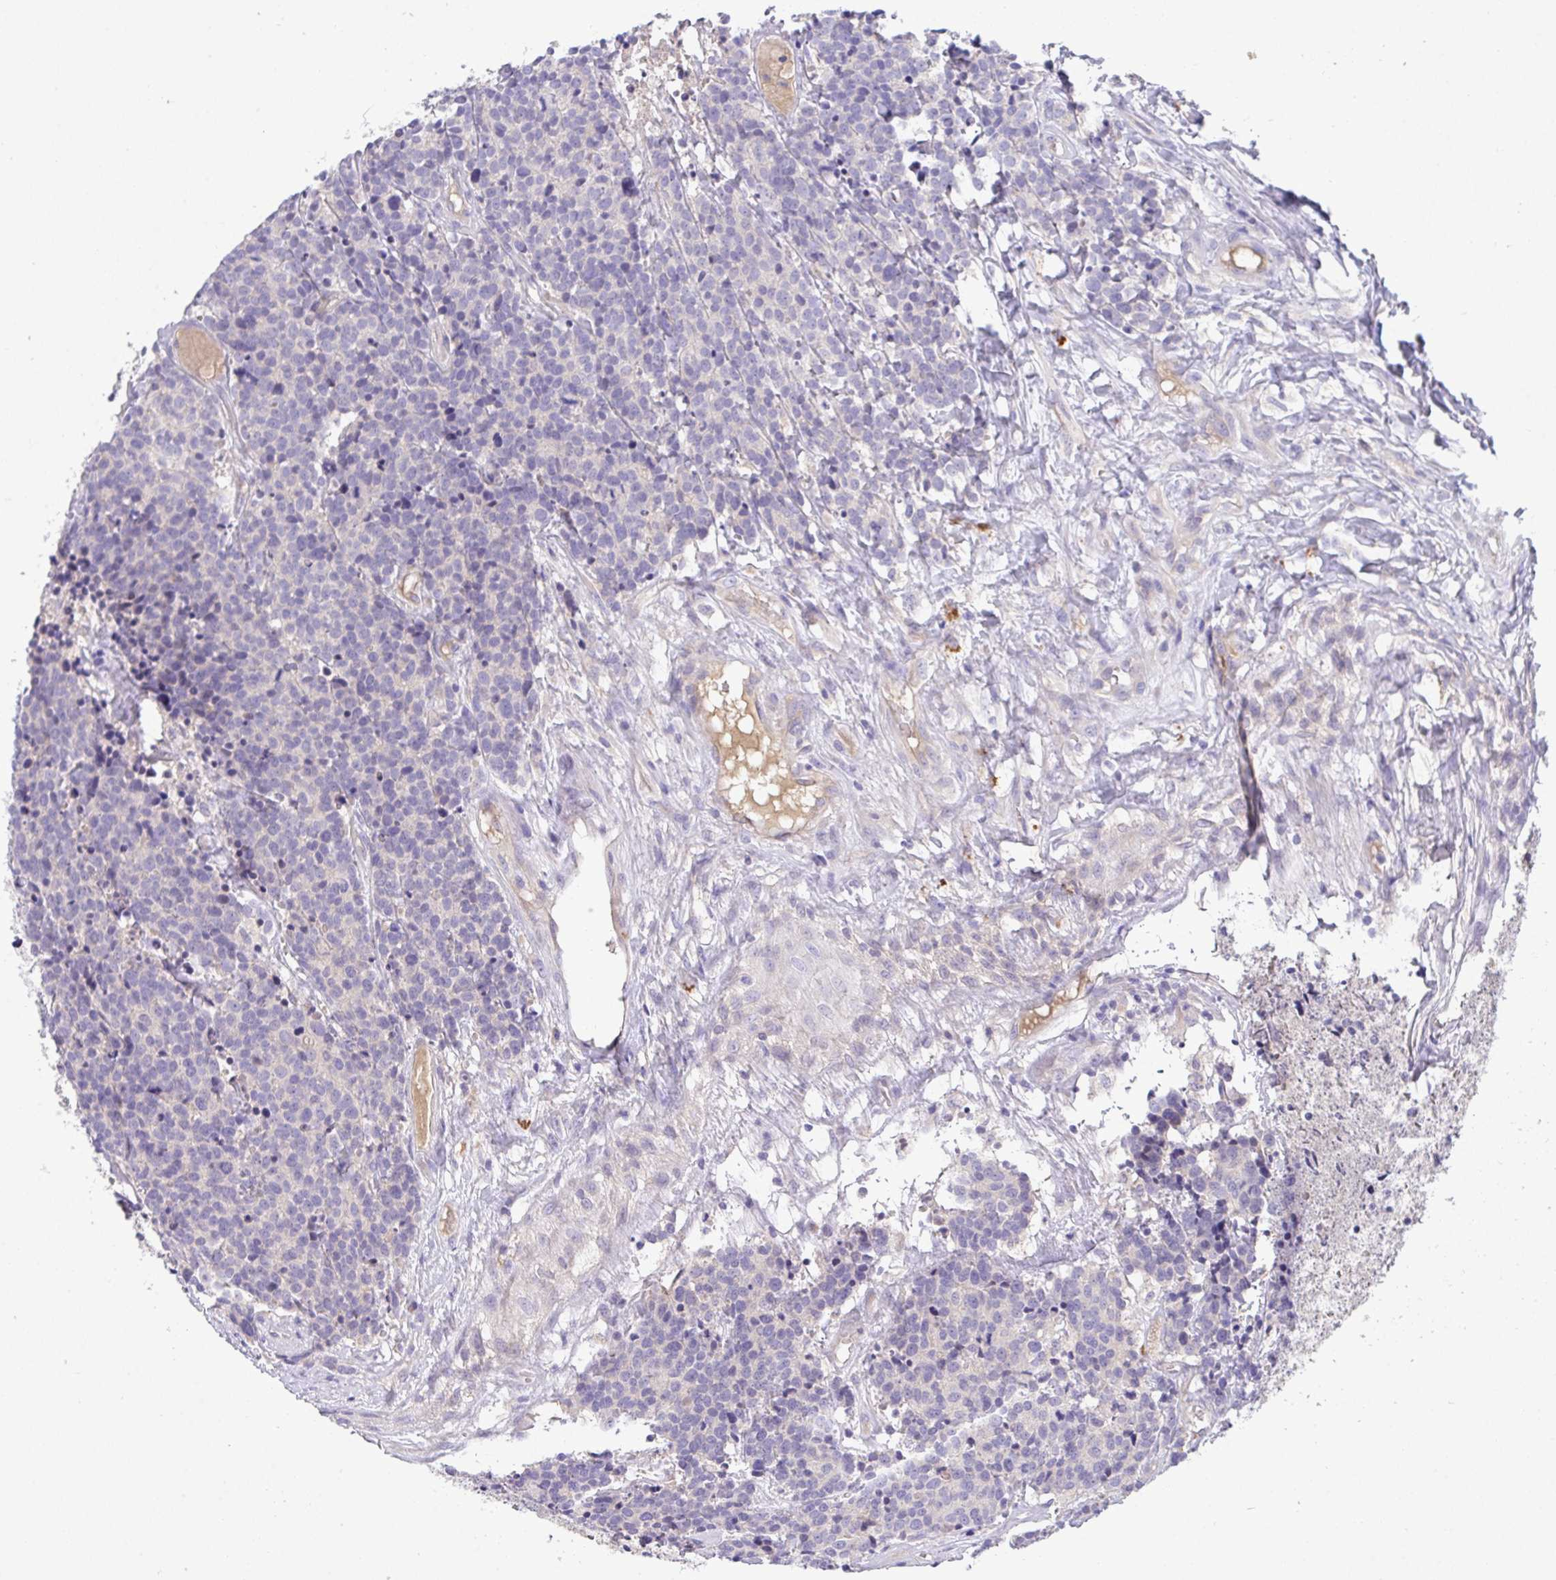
{"staining": {"intensity": "negative", "quantity": "none", "location": "none"}, "tissue": "carcinoid", "cell_type": "Tumor cells", "image_type": "cancer", "snomed": [{"axis": "morphology", "description": "Carcinoid, malignant, NOS"}, {"axis": "topography", "description": "Skin"}], "caption": "A high-resolution image shows immunohistochemistry staining of malignant carcinoid, which reveals no significant positivity in tumor cells.", "gene": "ZNF581", "patient": {"sex": "female", "age": 79}}